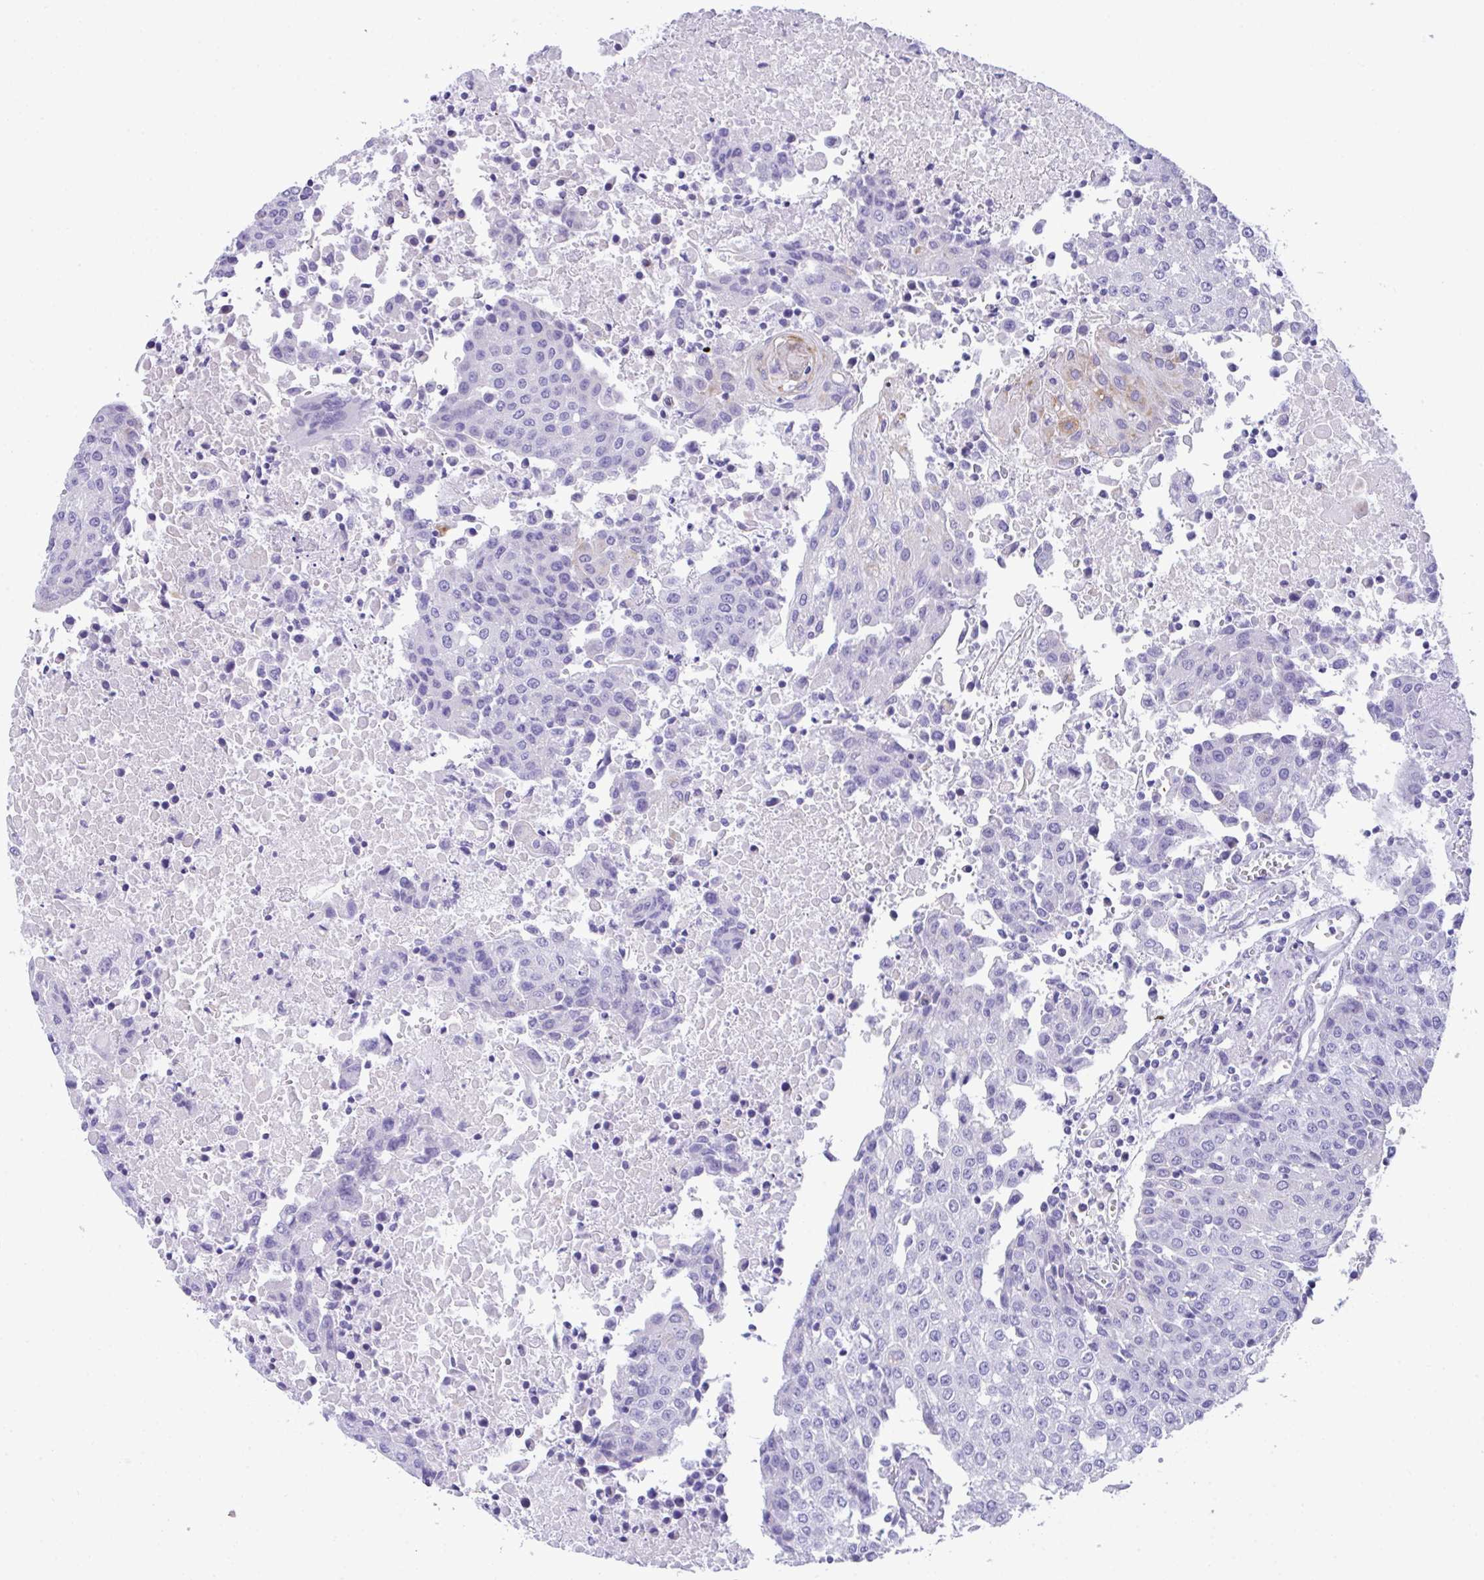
{"staining": {"intensity": "negative", "quantity": "none", "location": "none"}, "tissue": "urothelial cancer", "cell_type": "Tumor cells", "image_type": "cancer", "snomed": [{"axis": "morphology", "description": "Urothelial carcinoma, High grade"}, {"axis": "topography", "description": "Urinary bladder"}], "caption": "Tumor cells are negative for brown protein staining in urothelial cancer. (DAB immunohistochemistry with hematoxylin counter stain).", "gene": "TMEM106B", "patient": {"sex": "female", "age": 85}}